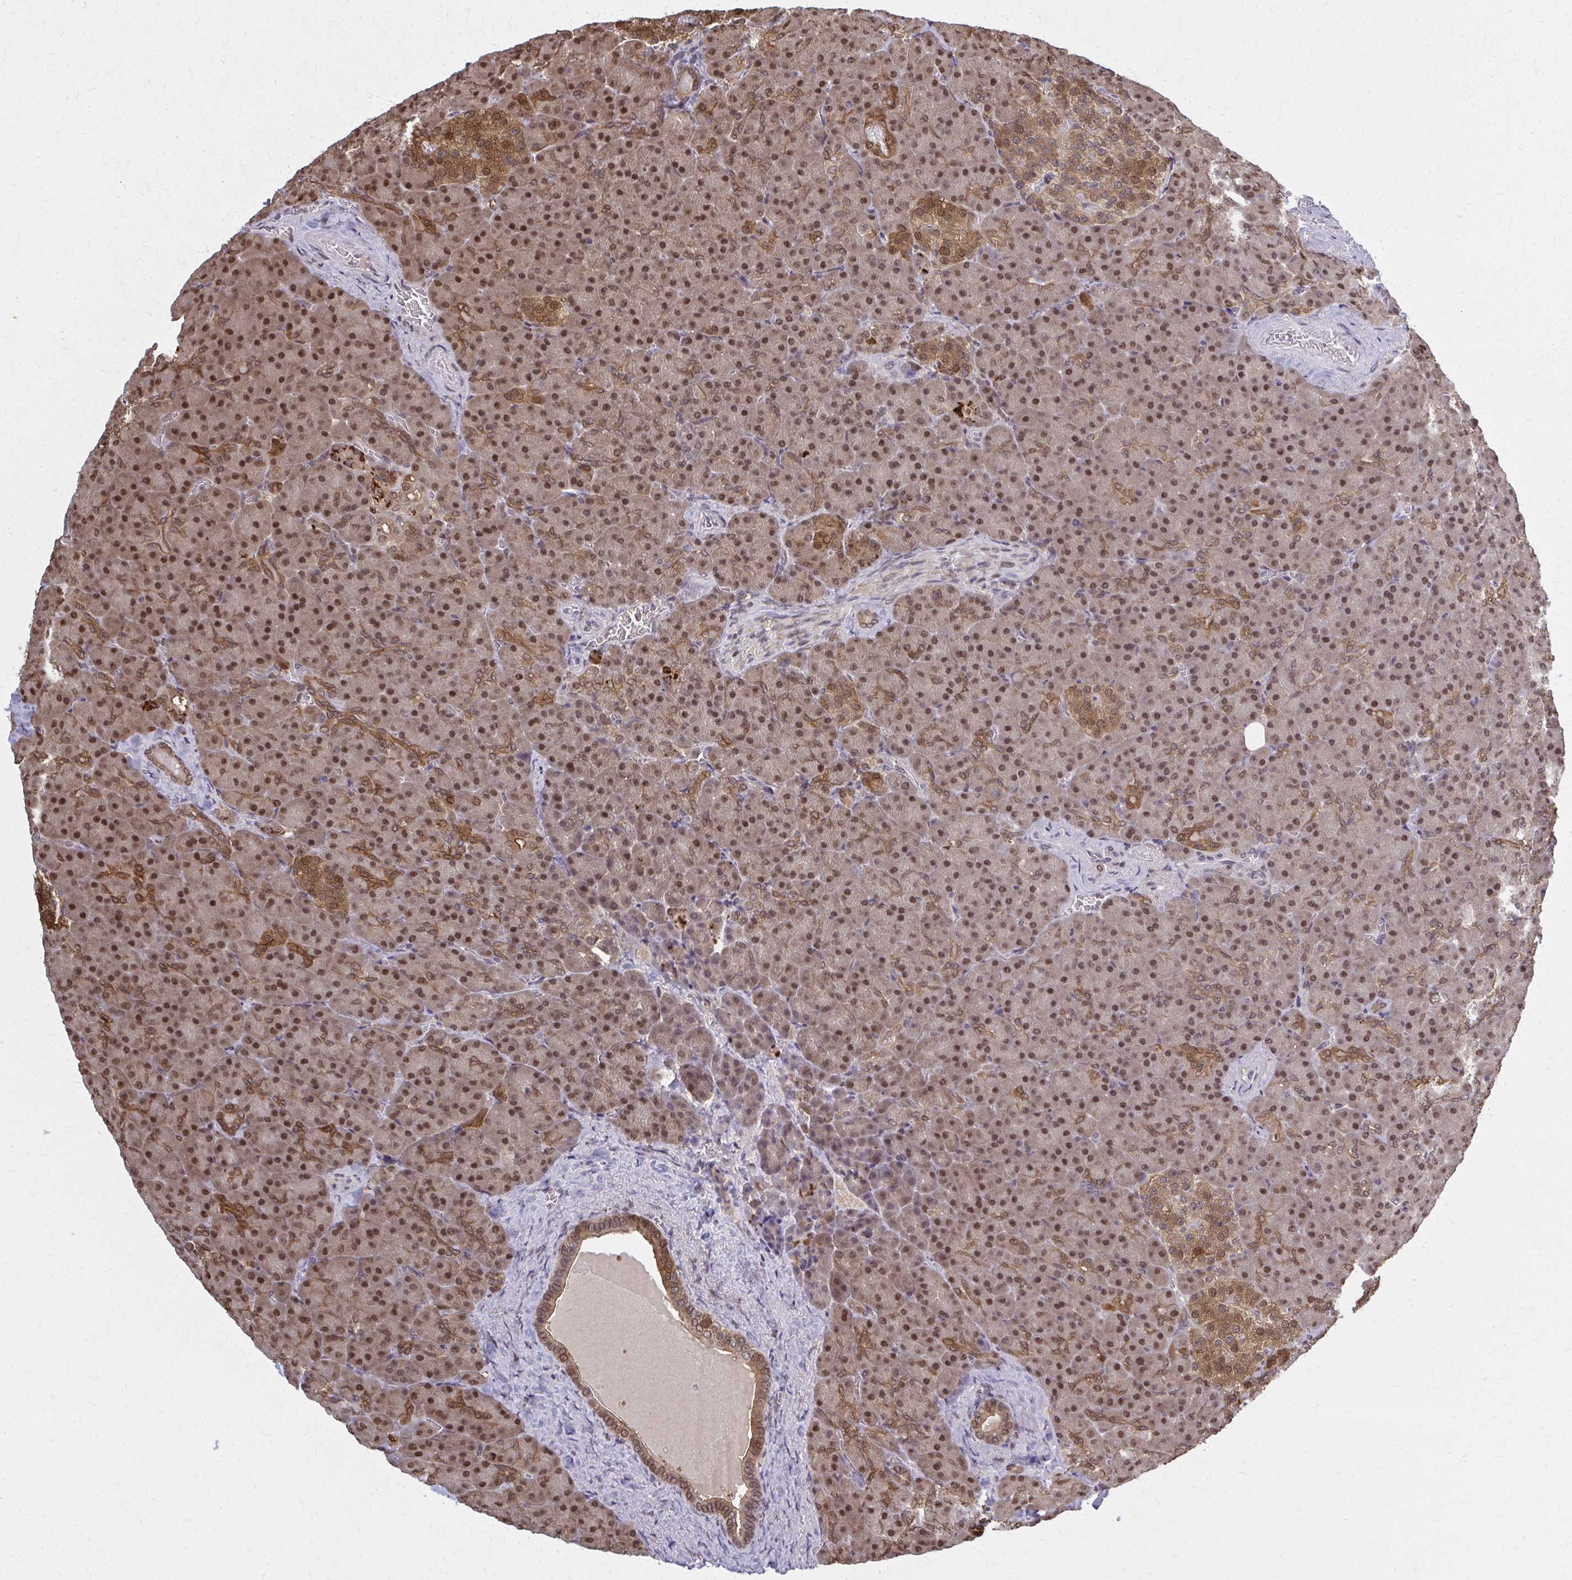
{"staining": {"intensity": "strong", "quantity": ">75%", "location": "cytoplasmic/membranous,nuclear"}, "tissue": "pancreas", "cell_type": "Exocrine glandular cells", "image_type": "normal", "snomed": [{"axis": "morphology", "description": "Normal tissue, NOS"}, {"axis": "topography", "description": "Pancreas"}], "caption": "Immunohistochemistry (IHC) photomicrograph of normal pancreas: human pancreas stained using IHC displays high levels of strong protein expression localized specifically in the cytoplasmic/membranous,nuclear of exocrine glandular cells, appearing as a cytoplasmic/membranous,nuclear brown color.", "gene": "MDH1", "patient": {"sex": "female", "age": 74}}